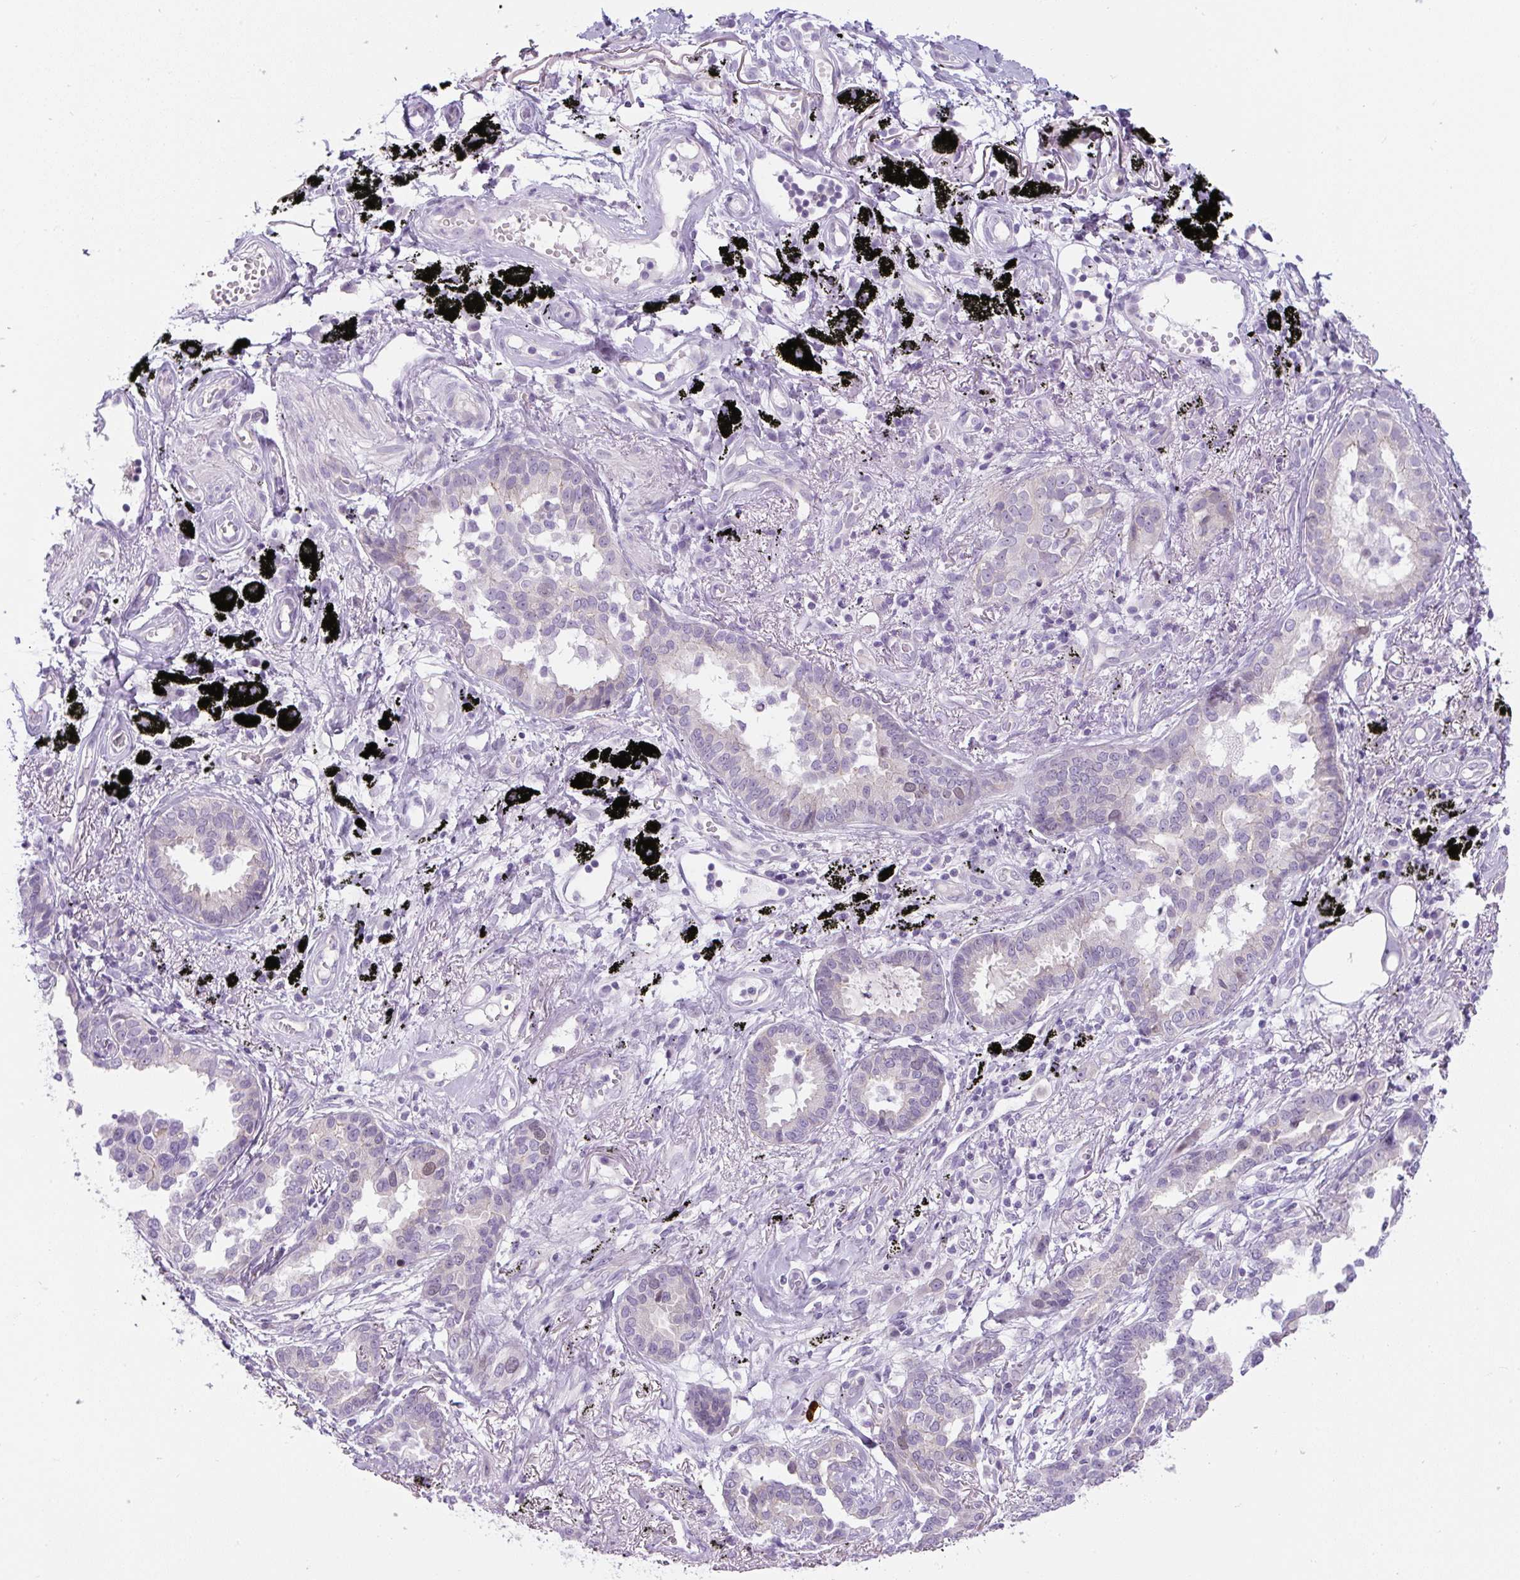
{"staining": {"intensity": "weak", "quantity": "<25%", "location": "nuclear"}, "tissue": "lung cancer", "cell_type": "Tumor cells", "image_type": "cancer", "snomed": [{"axis": "morphology", "description": "Adenocarcinoma, NOS"}, {"axis": "topography", "description": "Lung"}], "caption": "A histopathology image of human lung cancer (adenocarcinoma) is negative for staining in tumor cells.", "gene": "ADAMTS19", "patient": {"sex": "male", "age": 67}}